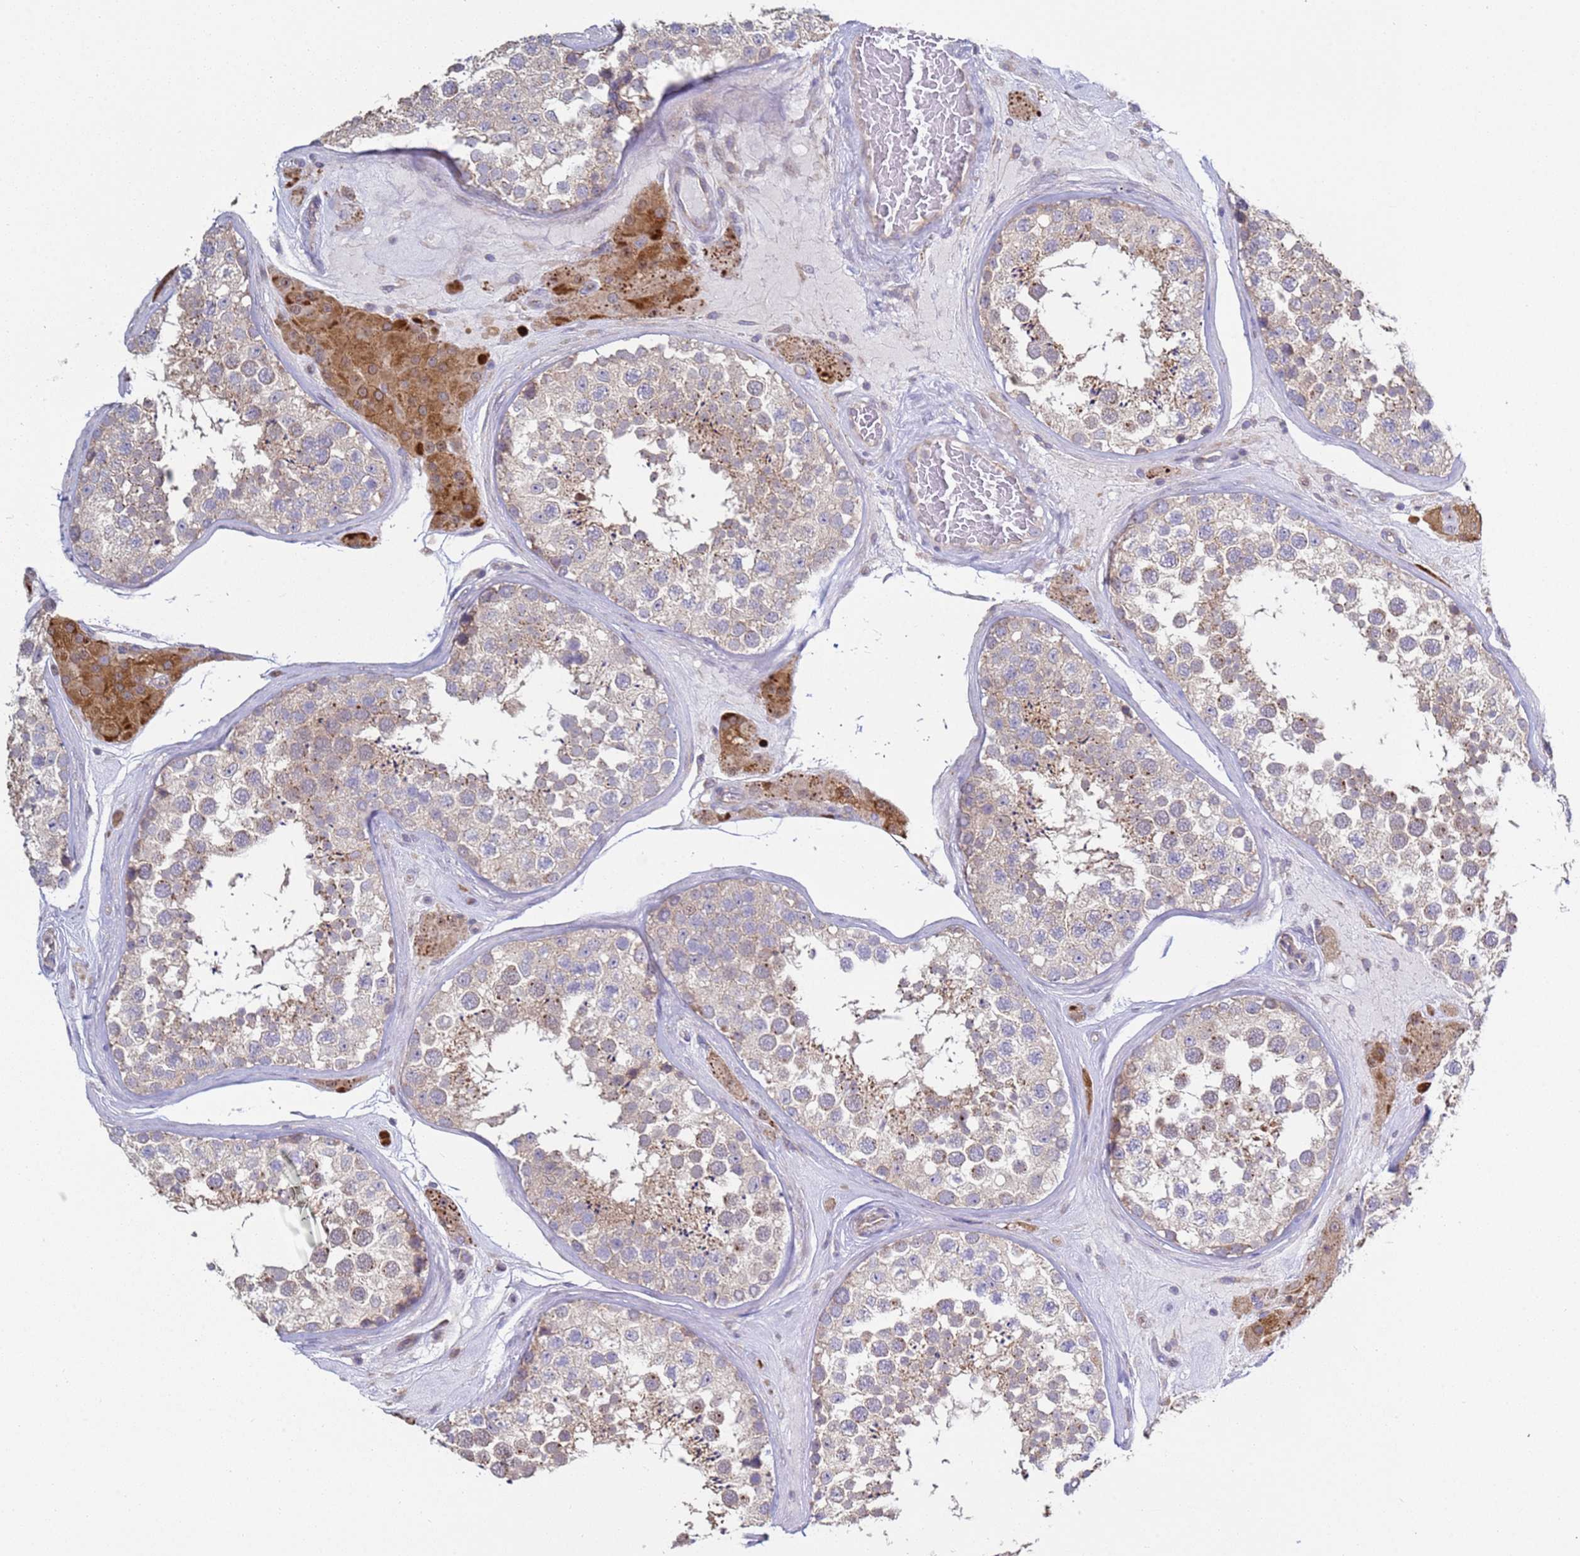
{"staining": {"intensity": "weak", "quantity": "25%-75%", "location": "cytoplasmic/membranous,nuclear"}, "tissue": "testis", "cell_type": "Cells in seminiferous ducts", "image_type": "normal", "snomed": [{"axis": "morphology", "description": "Normal tissue, NOS"}, {"axis": "topography", "description": "Testis"}], "caption": "Immunohistochemical staining of normal human testis exhibits 25%-75% levels of weak cytoplasmic/membranous,nuclear protein positivity in about 25%-75% of cells in seminiferous ducts. Nuclei are stained in blue.", "gene": "DIP2B", "patient": {"sex": "male", "age": 46}}